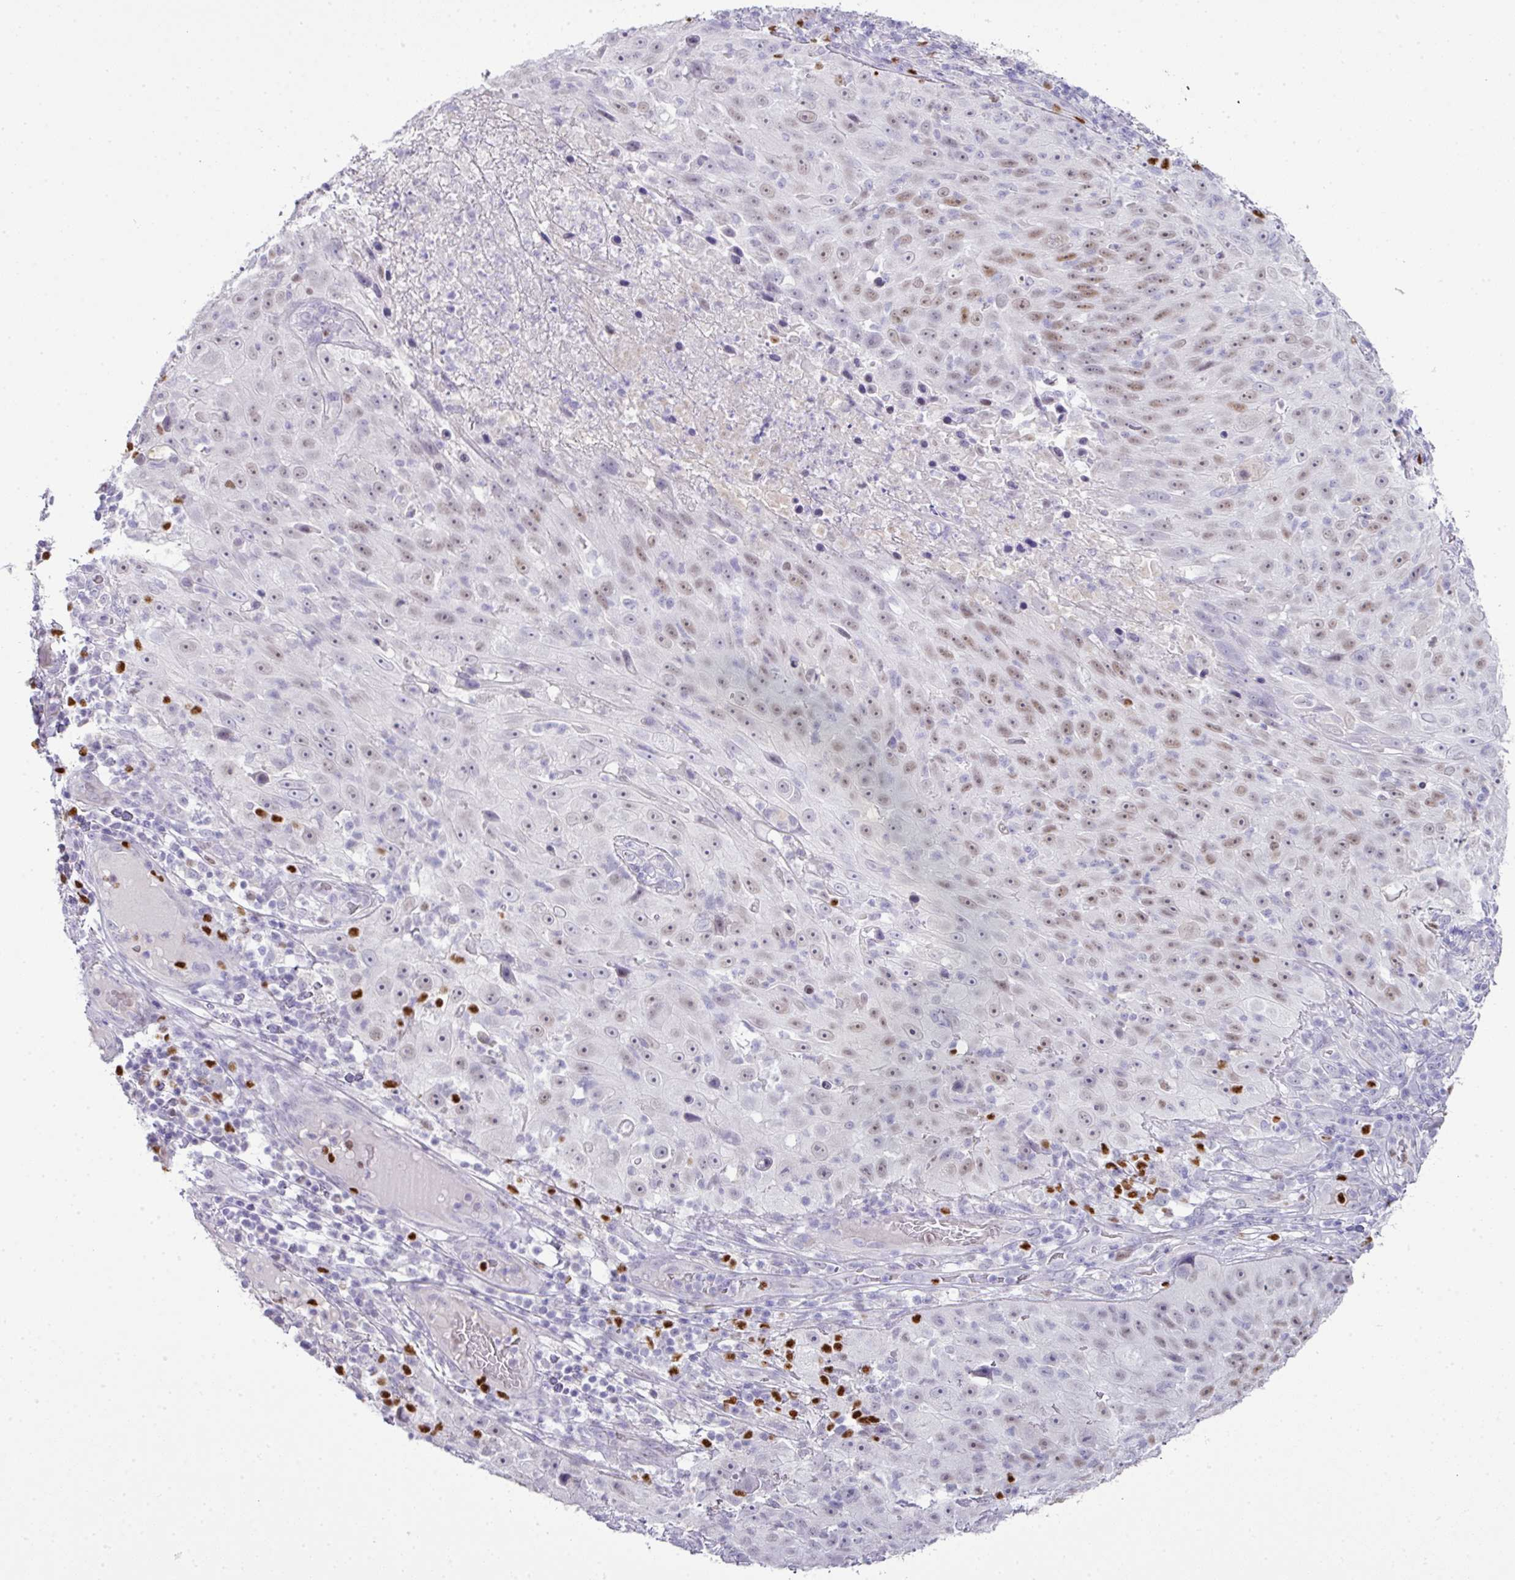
{"staining": {"intensity": "weak", "quantity": "25%-75%", "location": "nuclear"}, "tissue": "skin cancer", "cell_type": "Tumor cells", "image_type": "cancer", "snomed": [{"axis": "morphology", "description": "Squamous cell carcinoma, NOS"}, {"axis": "topography", "description": "Skin"}], "caption": "High-power microscopy captured an immunohistochemistry image of skin cancer, revealing weak nuclear positivity in approximately 25%-75% of tumor cells.", "gene": "BCL11A", "patient": {"sex": "female", "age": 87}}